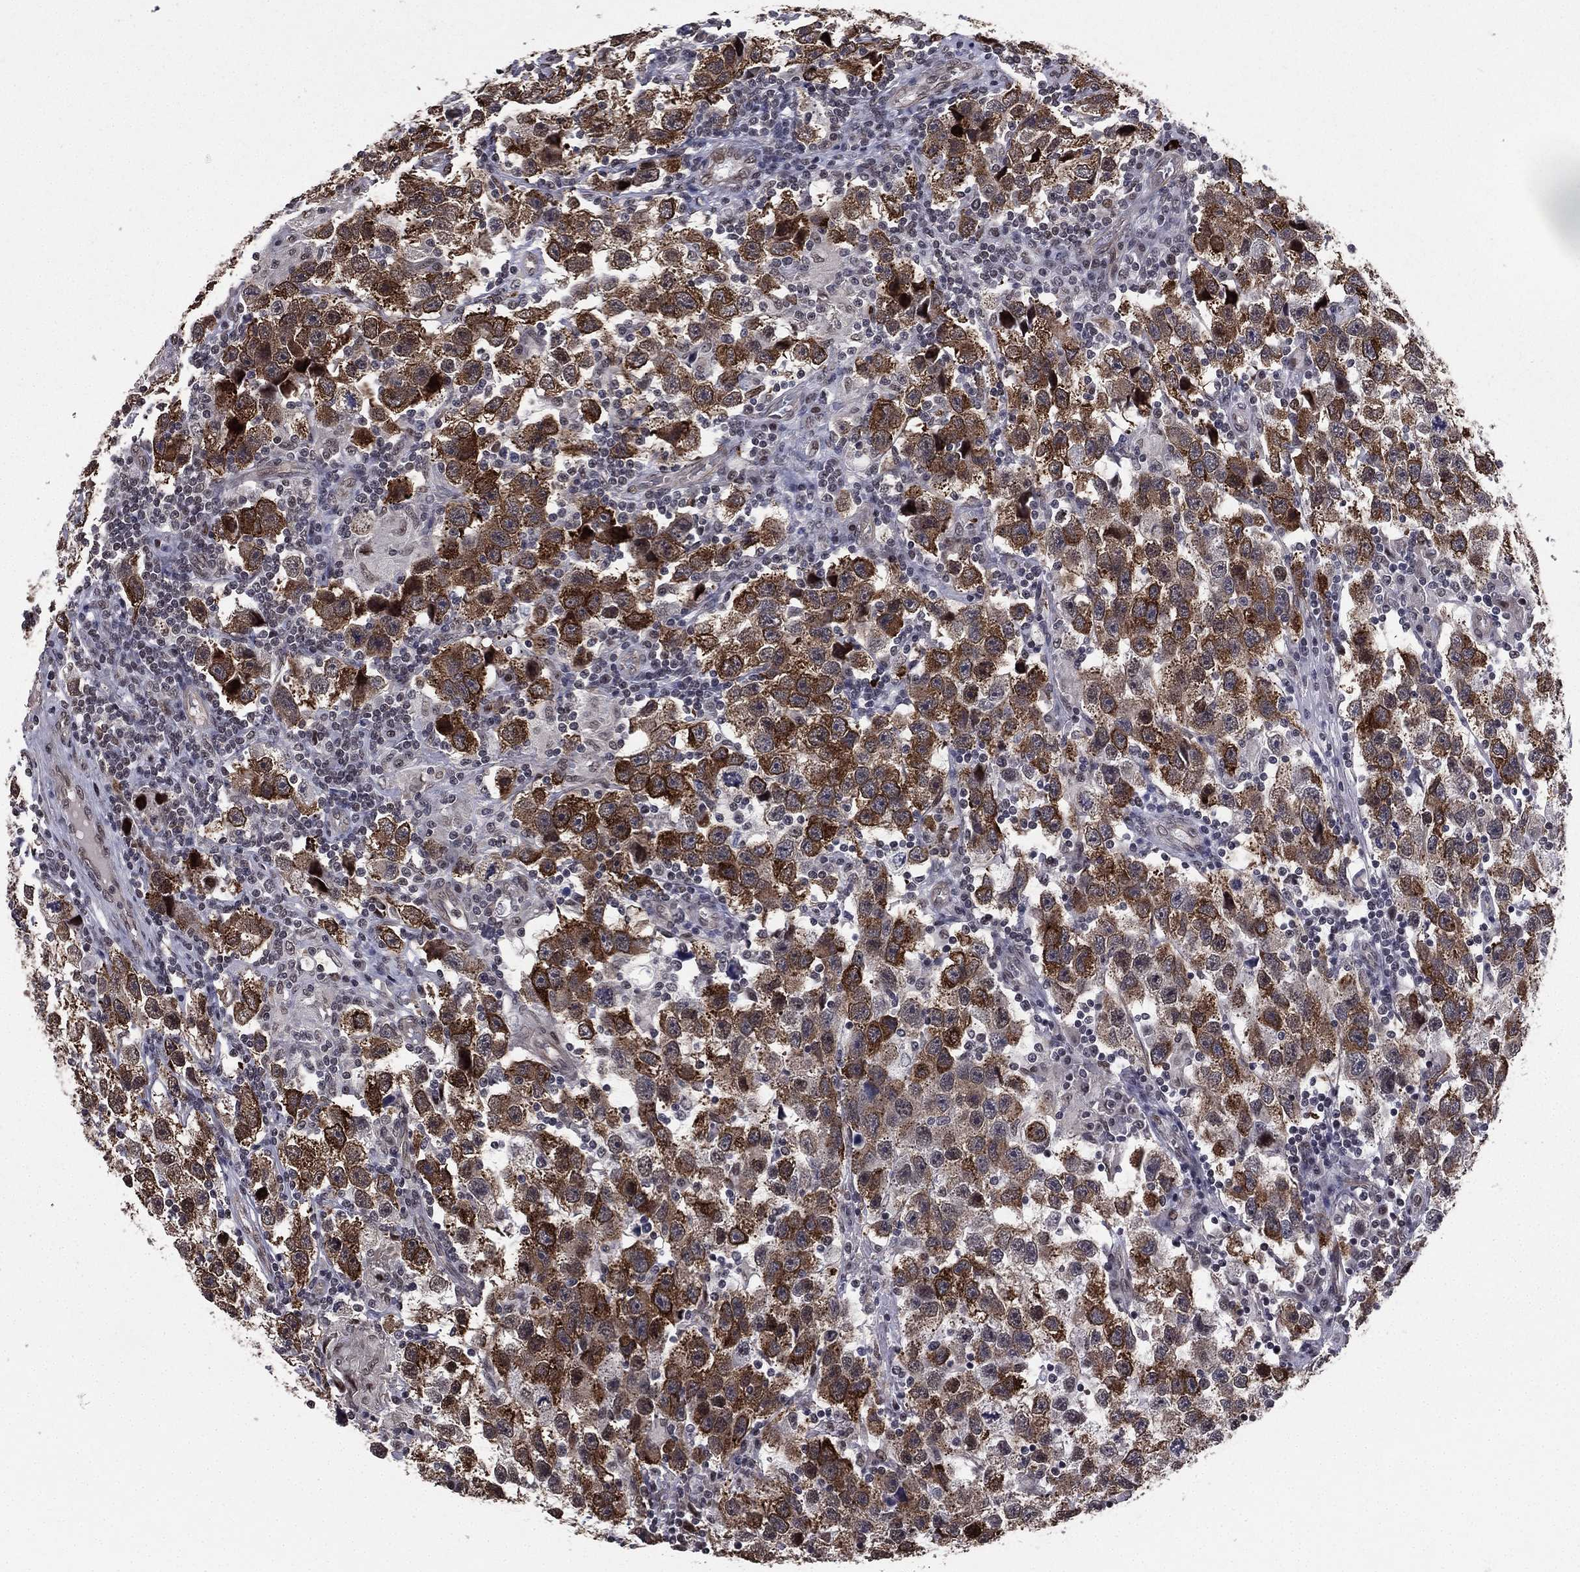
{"staining": {"intensity": "moderate", "quantity": "25%-75%", "location": "cytoplasmic/membranous"}, "tissue": "testis cancer", "cell_type": "Tumor cells", "image_type": "cancer", "snomed": [{"axis": "morphology", "description": "Seminoma, NOS"}, {"axis": "topography", "description": "Testis"}], "caption": "This histopathology image demonstrates testis seminoma stained with IHC to label a protein in brown. The cytoplasmic/membranous of tumor cells show moderate positivity for the protein. Nuclei are counter-stained blue.", "gene": "RARB", "patient": {"sex": "male", "age": 26}}